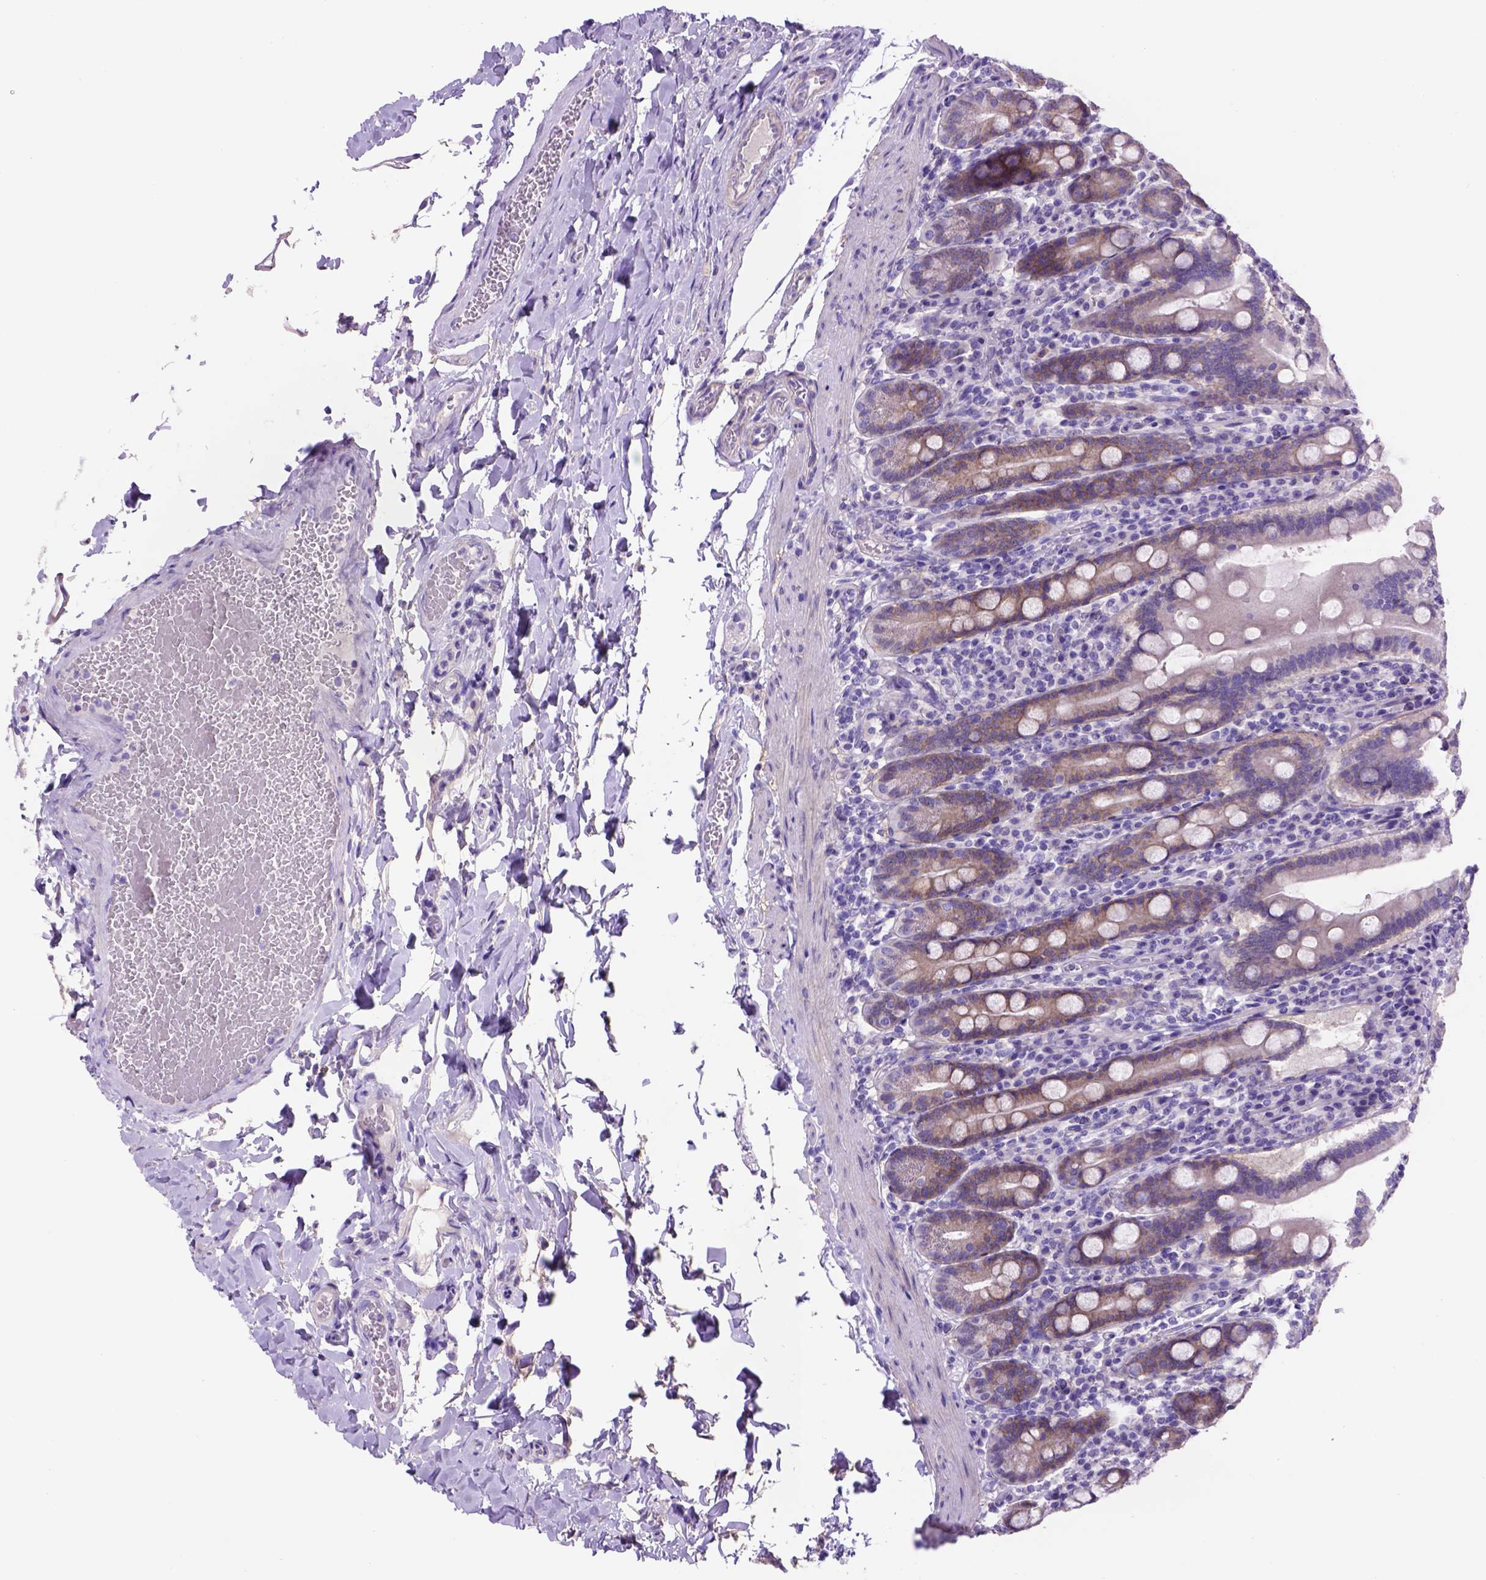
{"staining": {"intensity": "weak", "quantity": "25%-75%", "location": "cytoplasmic/membranous"}, "tissue": "small intestine", "cell_type": "Glandular cells", "image_type": "normal", "snomed": [{"axis": "morphology", "description": "Normal tissue, NOS"}, {"axis": "topography", "description": "Small intestine"}], "caption": "Protein staining of benign small intestine demonstrates weak cytoplasmic/membranous positivity in about 25%-75% of glandular cells.", "gene": "EGFR", "patient": {"sex": "male", "age": 26}}